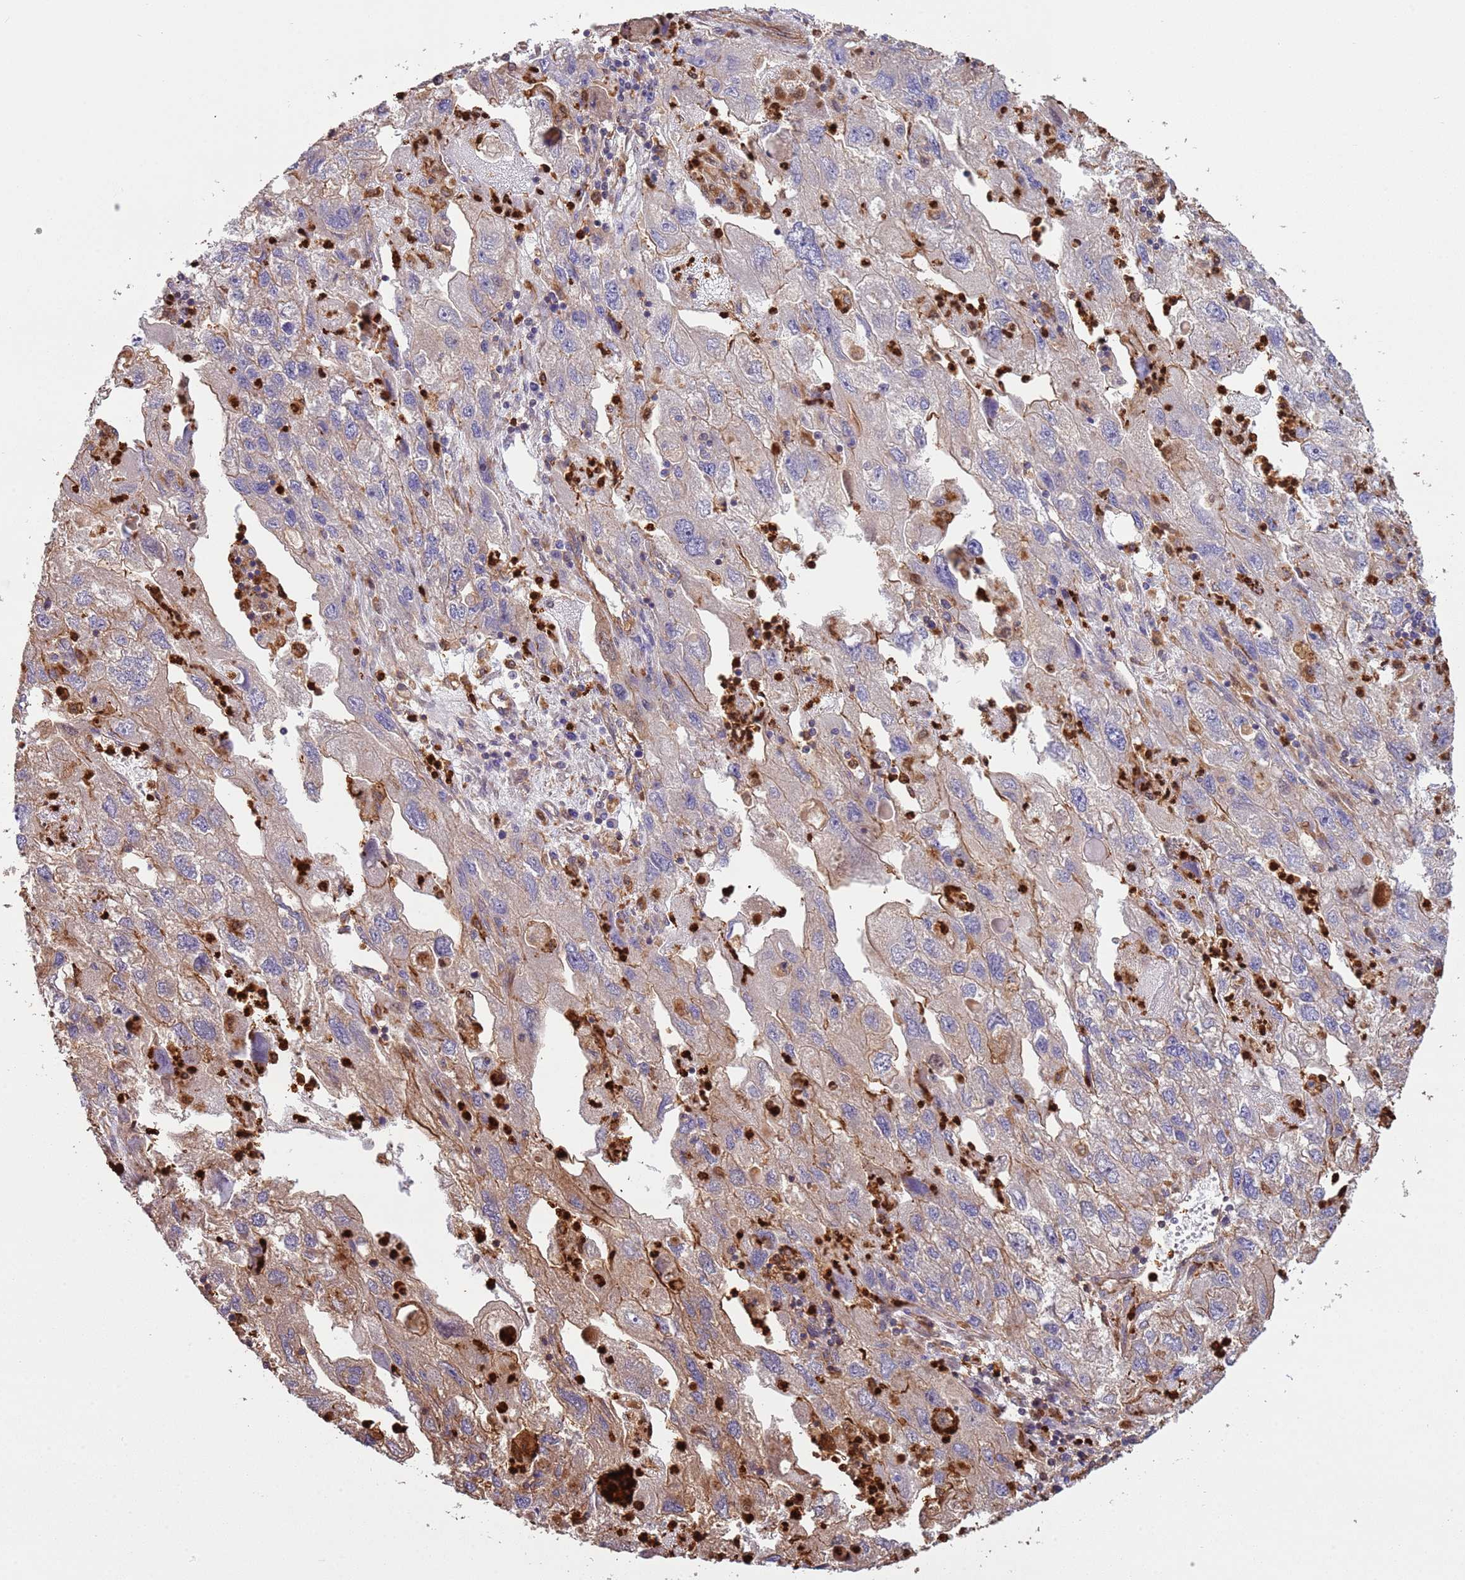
{"staining": {"intensity": "moderate", "quantity": "<25%", "location": "cytoplasmic/membranous"}, "tissue": "endometrial cancer", "cell_type": "Tumor cells", "image_type": "cancer", "snomed": [{"axis": "morphology", "description": "Adenocarcinoma, NOS"}, {"axis": "topography", "description": "Endometrium"}], "caption": "This image demonstrates immunohistochemistry staining of human endometrial adenocarcinoma, with low moderate cytoplasmic/membranous positivity in approximately <25% of tumor cells.", "gene": "NDUFAF4", "patient": {"sex": "female", "age": 49}}